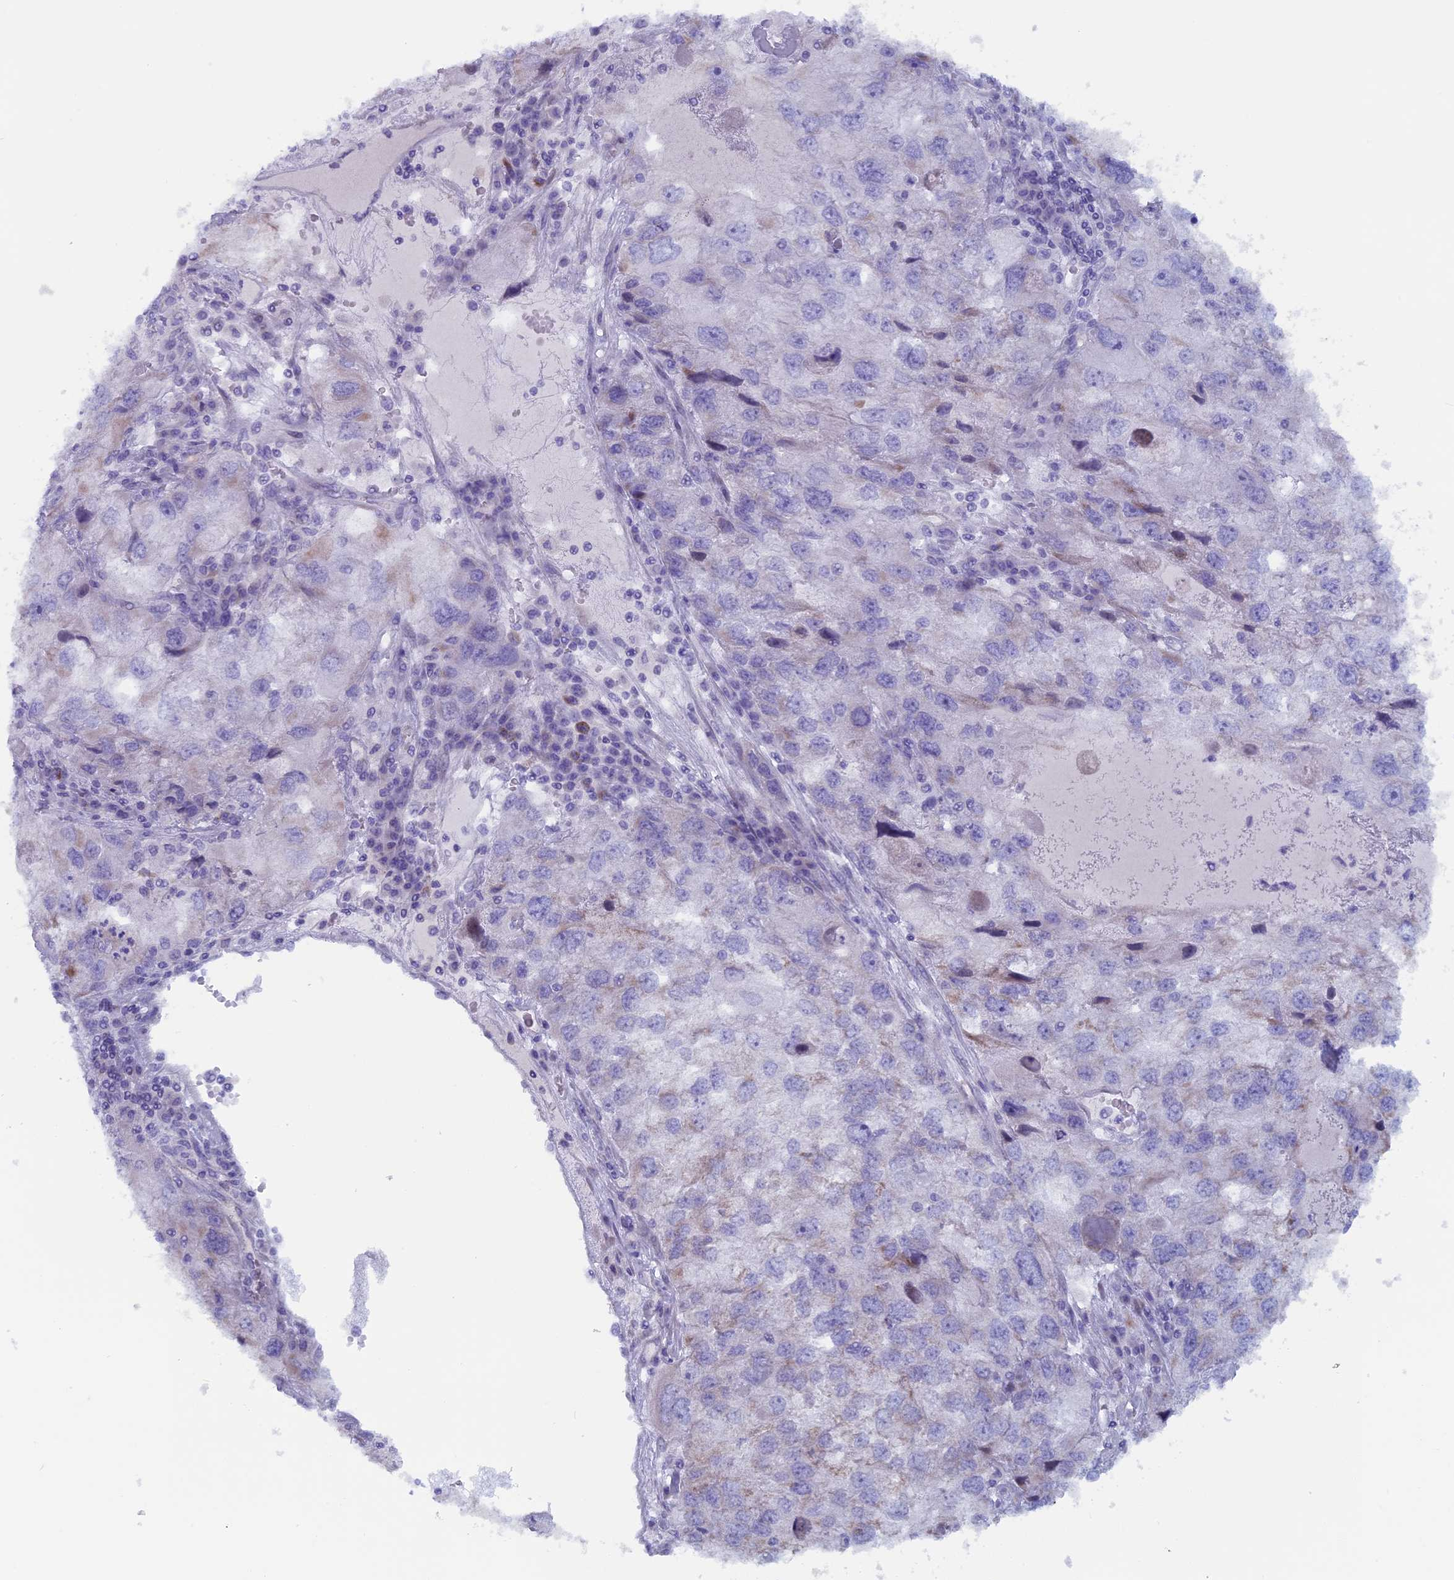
{"staining": {"intensity": "negative", "quantity": "none", "location": "none"}, "tissue": "endometrial cancer", "cell_type": "Tumor cells", "image_type": "cancer", "snomed": [{"axis": "morphology", "description": "Adenocarcinoma, NOS"}, {"axis": "topography", "description": "Endometrium"}], "caption": "Immunohistochemical staining of human adenocarcinoma (endometrial) demonstrates no significant positivity in tumor cells. The staining is performed using DAB (3,3'-diaminobenzidine) brown chromogen with nuclei counter-stained in using hematoxylin.", "gene": "NIBAN3", "patient": {"sex": "female", "age": 49}}